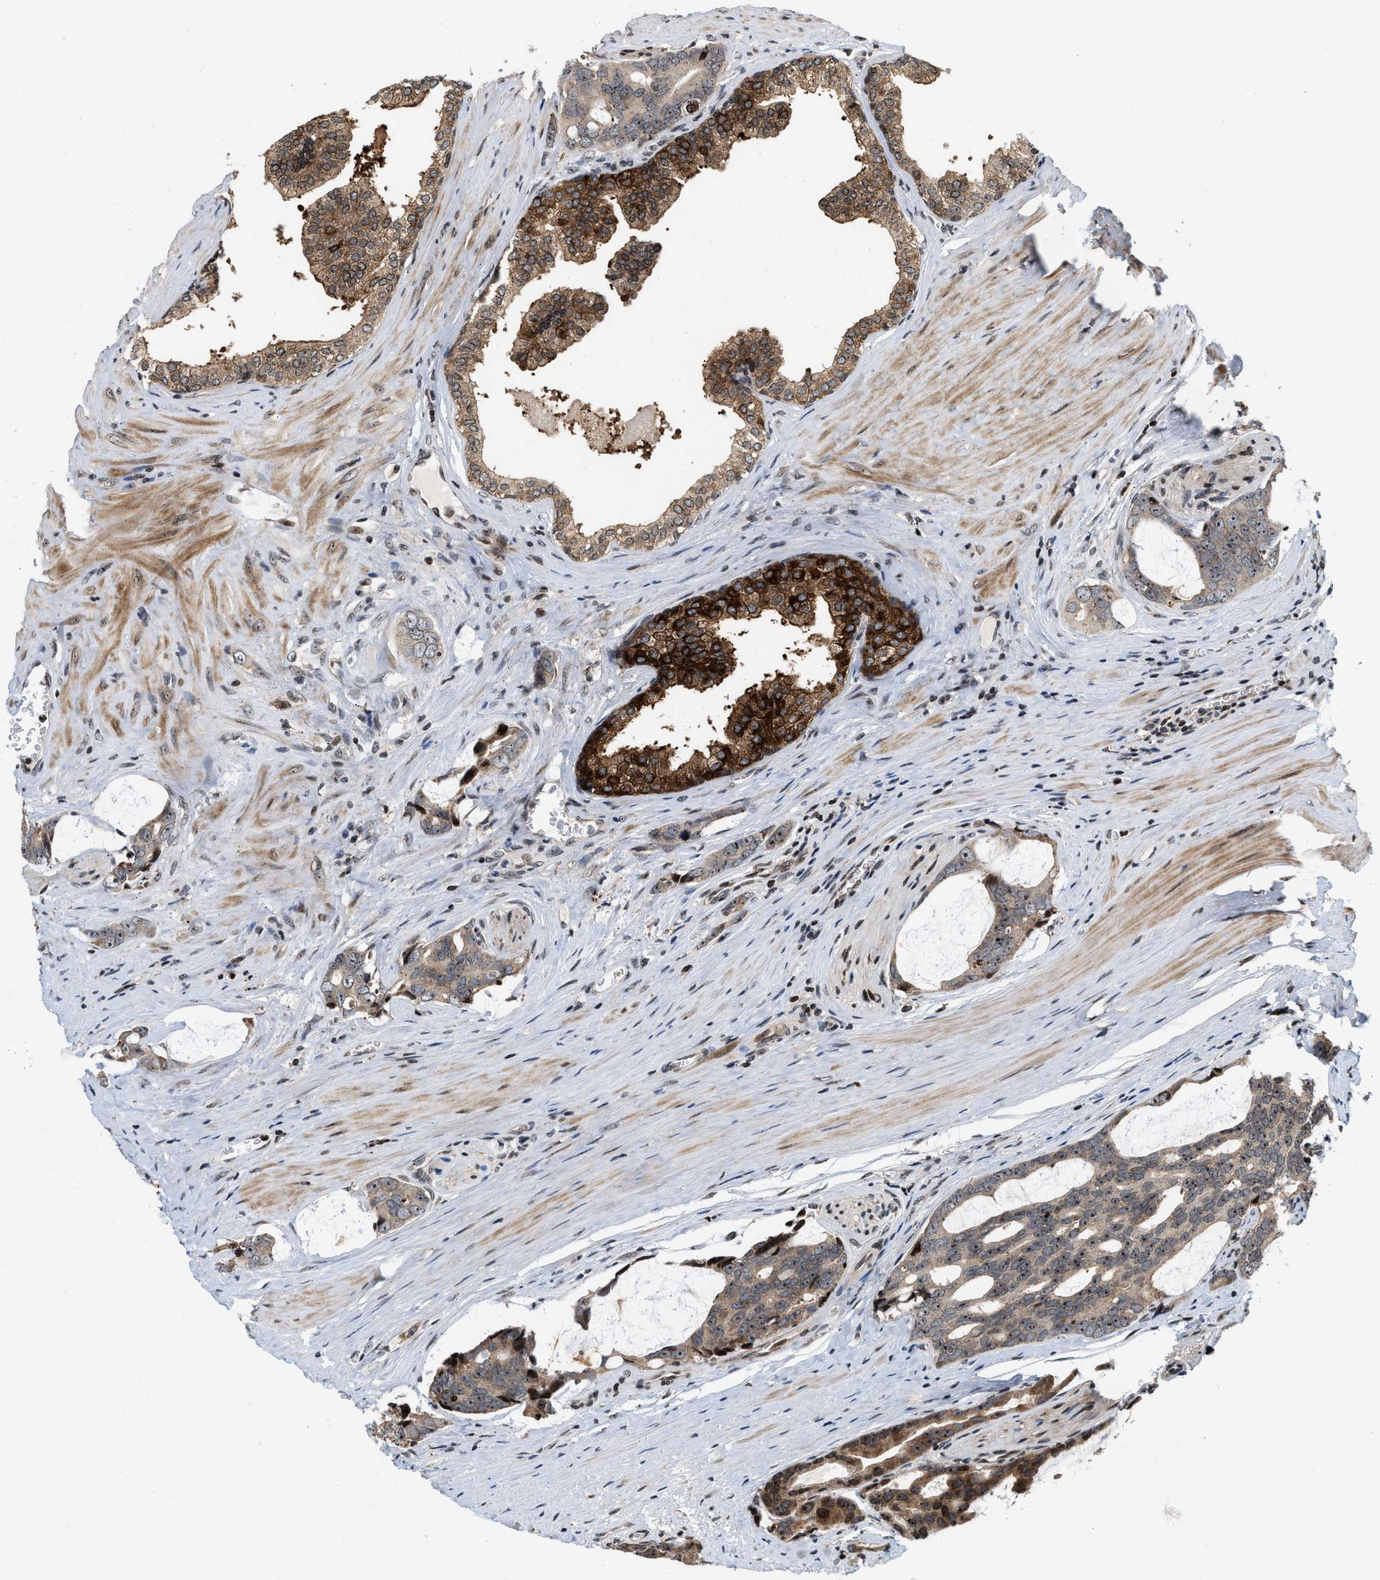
{"staining": {"intensity": "moderate", "quantity": ">75%", "location": "cytoplasmic/membranous,nuclear"}, "tissue": "prostate cancer", "cell_type": "Tumor cells", "image_type": "cancer", "snomed": [{"axis": "morphology", "description": "Adenocarcinoma, Medium grade"}, {"axis": "topography", "description": "Prostate"}], "caption": "IHC staining of prostate adenocarcinoma (medium-grade), which demonstrates medium levels of moderate cytoplasmic/membranous and nuclear staining in about >75% of tumor cells indicating moderate cytoplasmic/membranous and nuclear protein staining. The staining was performed using DAB (brown) for protein detection and nuclei were counterstained in hematoxylin (blue).", "gene": "PDZD2", "patient": {"sex": "male", "age": 53}}